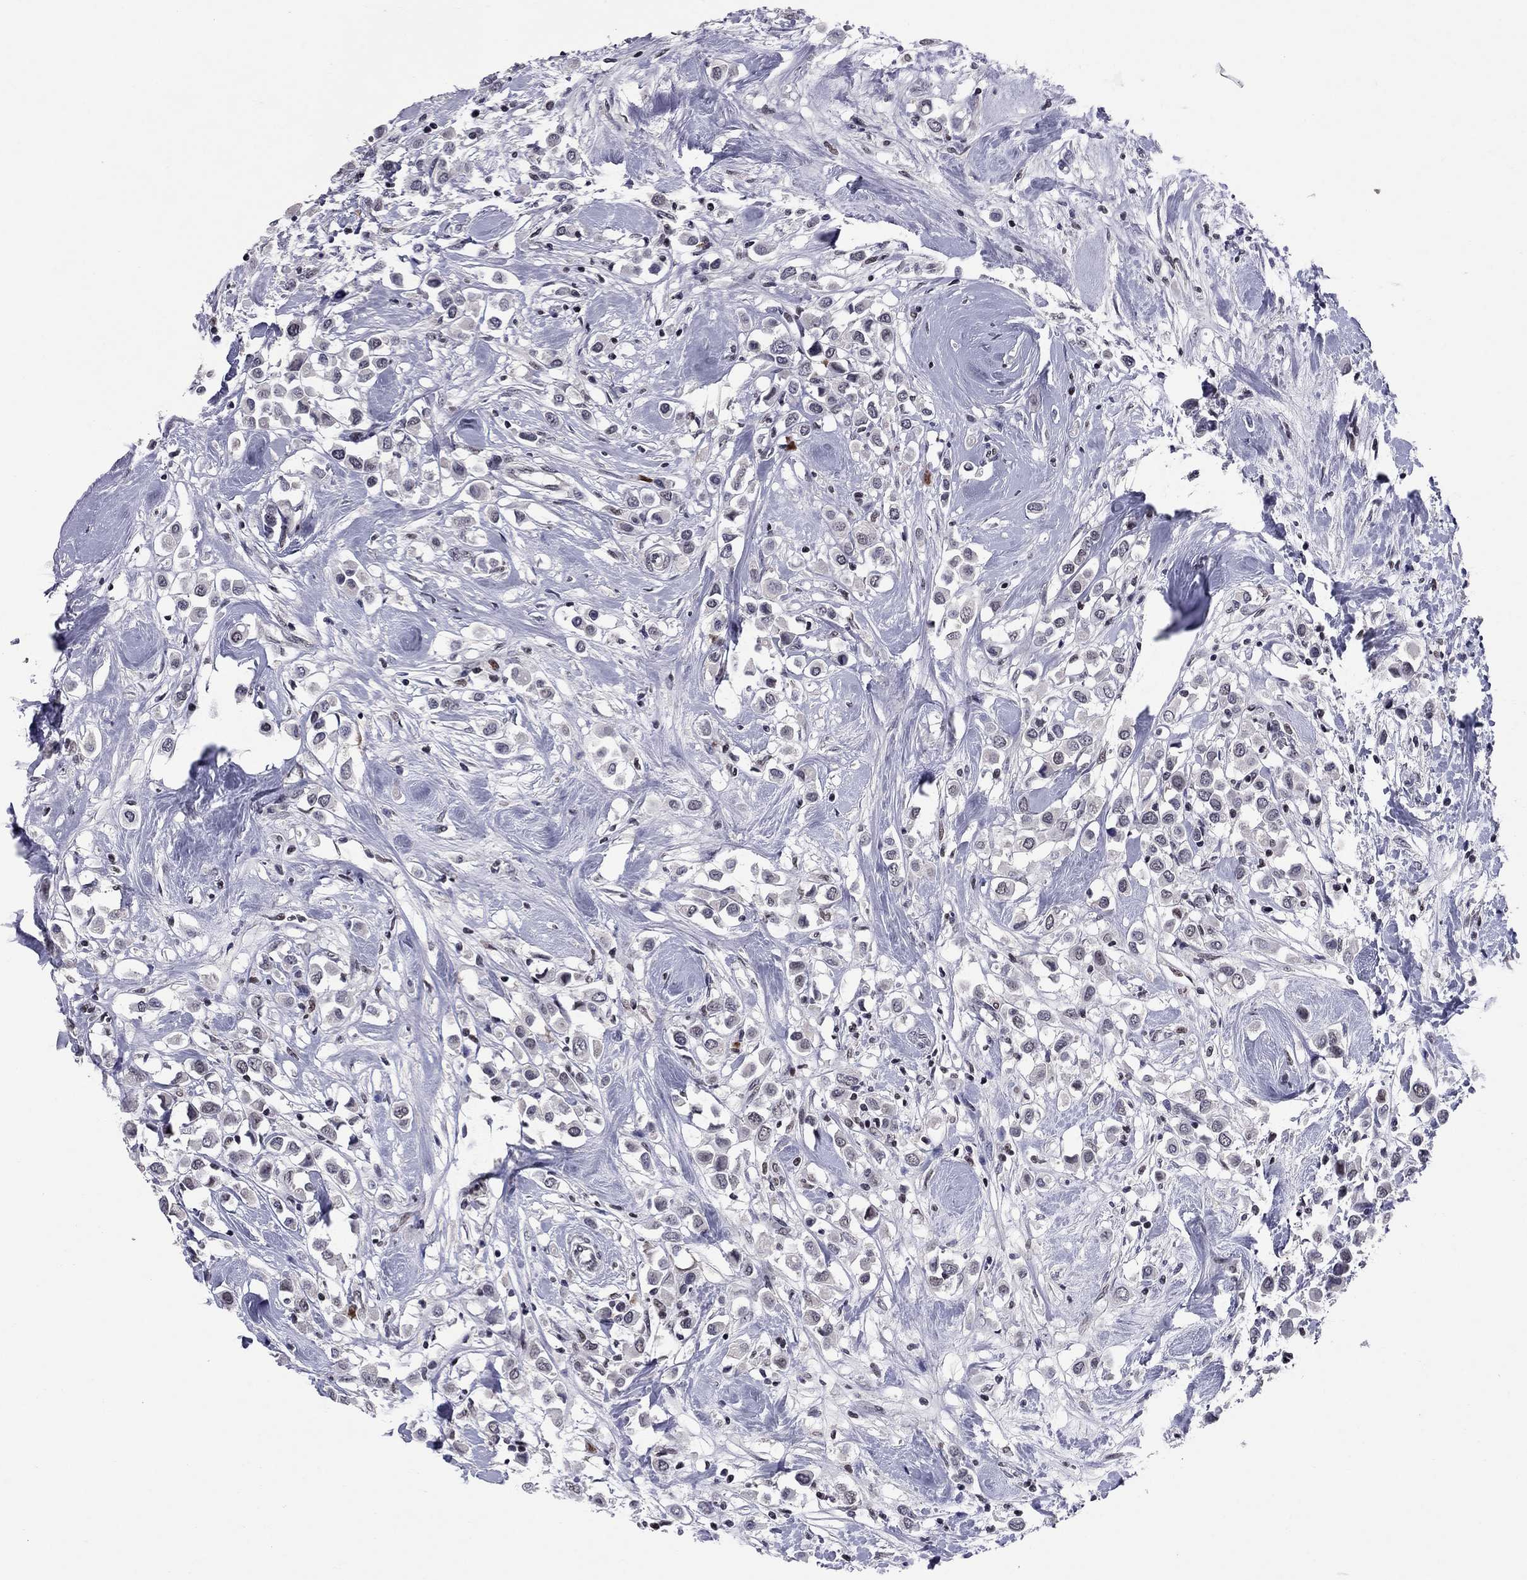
{"staining": {"intensity": "negative", "quantity": "none", "location": "none"}, "tissue": "breast cancer", "cell_type": "Tumor cells", "image_type": "cancer", "snomed": [{"axis": "morphology", "description": "Duct carcinoma"}, {"axis": "topography", "description": "Breast"}], "caption": "Tumor cells show no significant positivity in breast cancer (infiltrating ductal carcinoma).", "gene": "TAF9", "patient": {"sex": "female", "age": 61}}